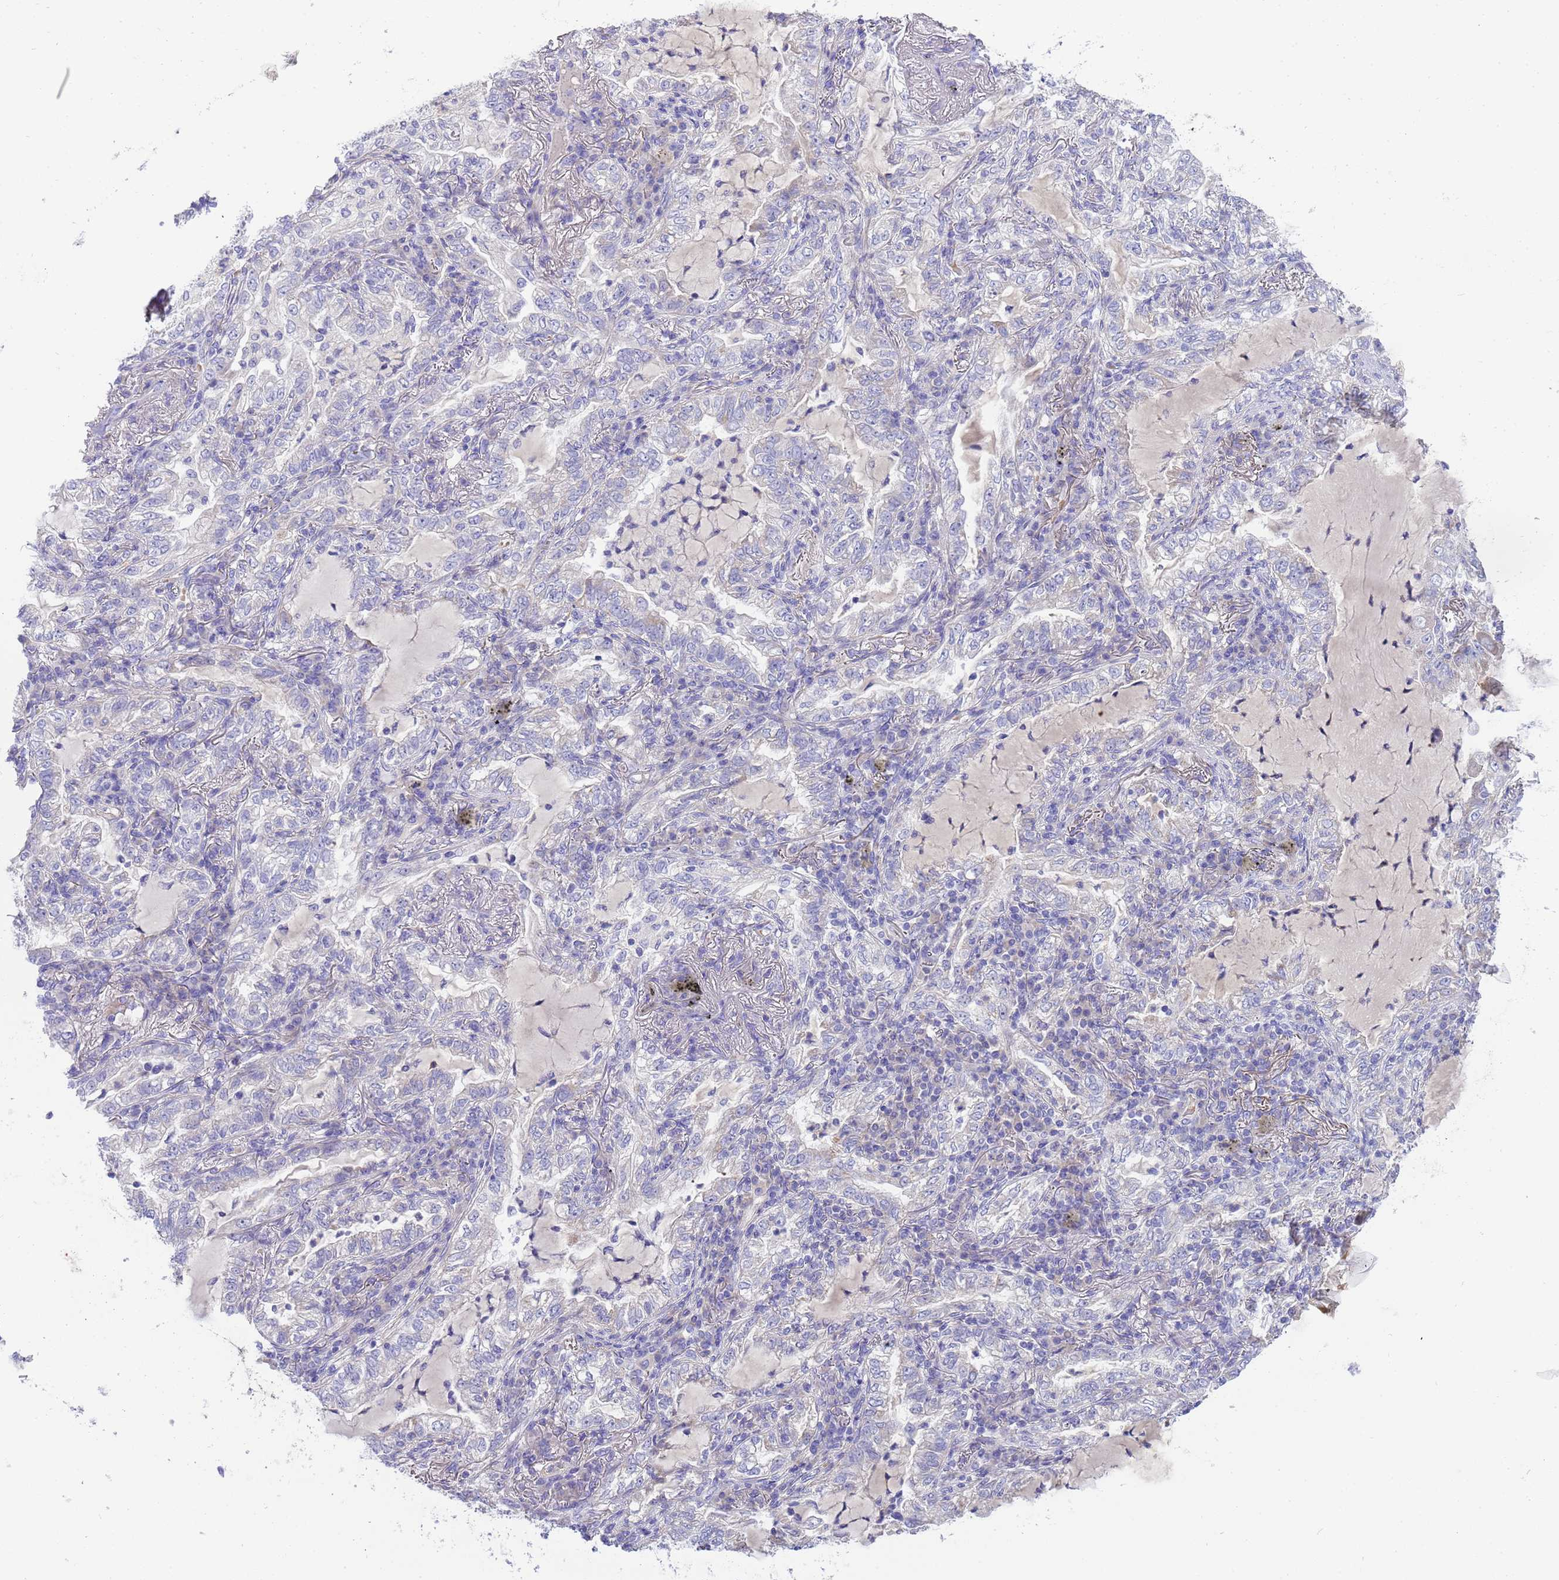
{"staining": {"intensity": "negative", "quantity": "none", "location": "none"}, "tissue": "lung cancer", "cell_type": "Tumor cells", "image_type": "cancer", "snomed": [{"axis": "morphology", "description": "Adenocarcinoma, NOS"}, {"axis": "topography", "description": "Lung"}], "caption": "Image shows no significant protein positivity in tumor cells of lung adenocarcinoma.", "gene": "RIPPLY2", "patient": {"sex": "female", "age": 73}}